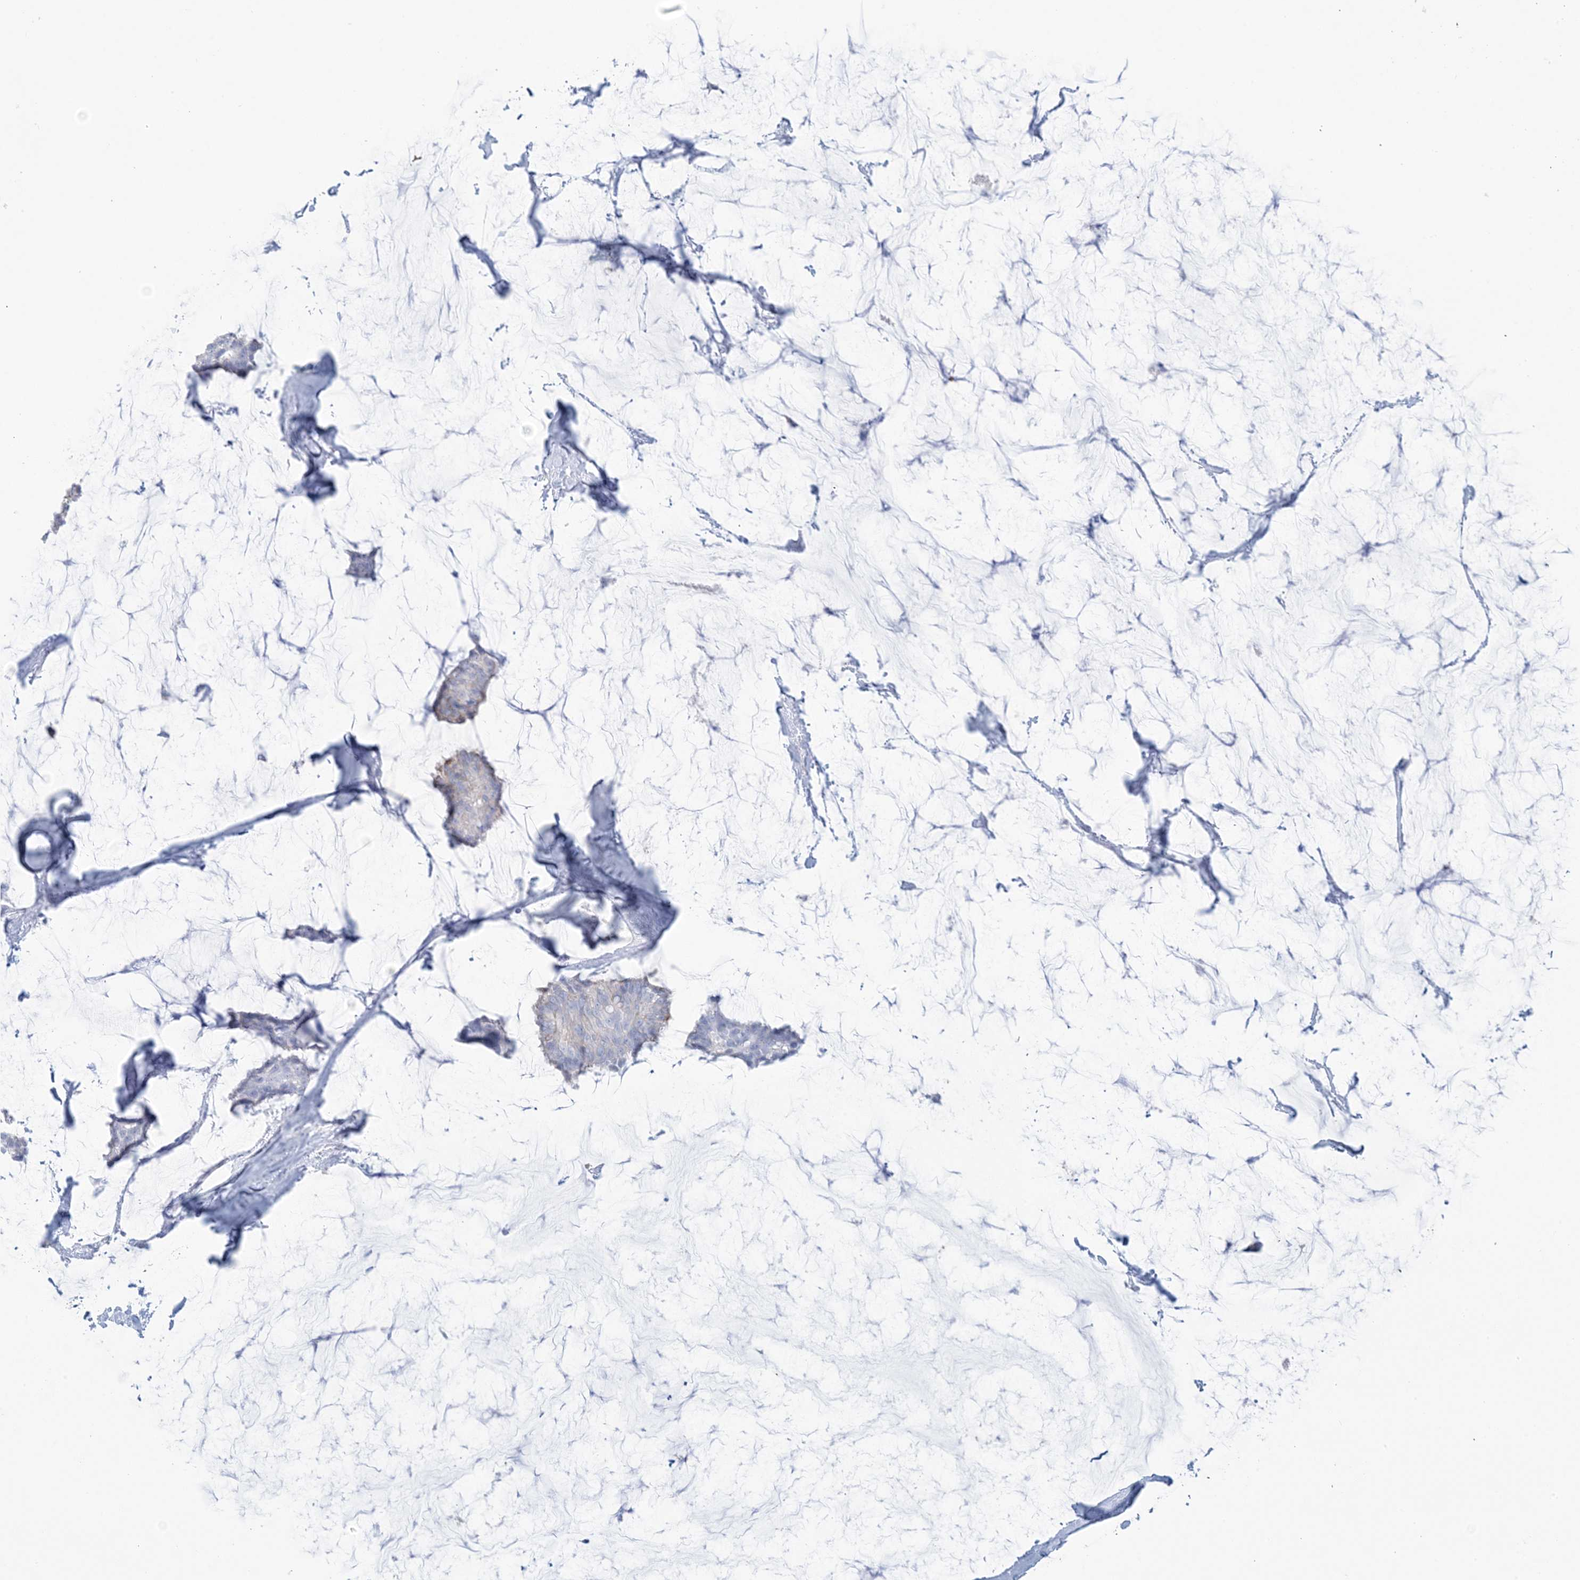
{"staining": {"intensity": "negative", "quantity": "none", "location": "none"}, "tissue": "breast cancer", "cell_type": "Tumor cells", "image_type": "cancer", "snomed": [{"axis": "morphology", "description": "Duct carcinoma"}, {"axis": "topography", "description": "Breast"}], "caption": "IHC image of human breast cancer (invasive ductal carcinoma) stained for a protein (brown), which displays no positivity in tumor cells.", "gene": "AGXT", "patient": {"sex": "female", "age": 93}}